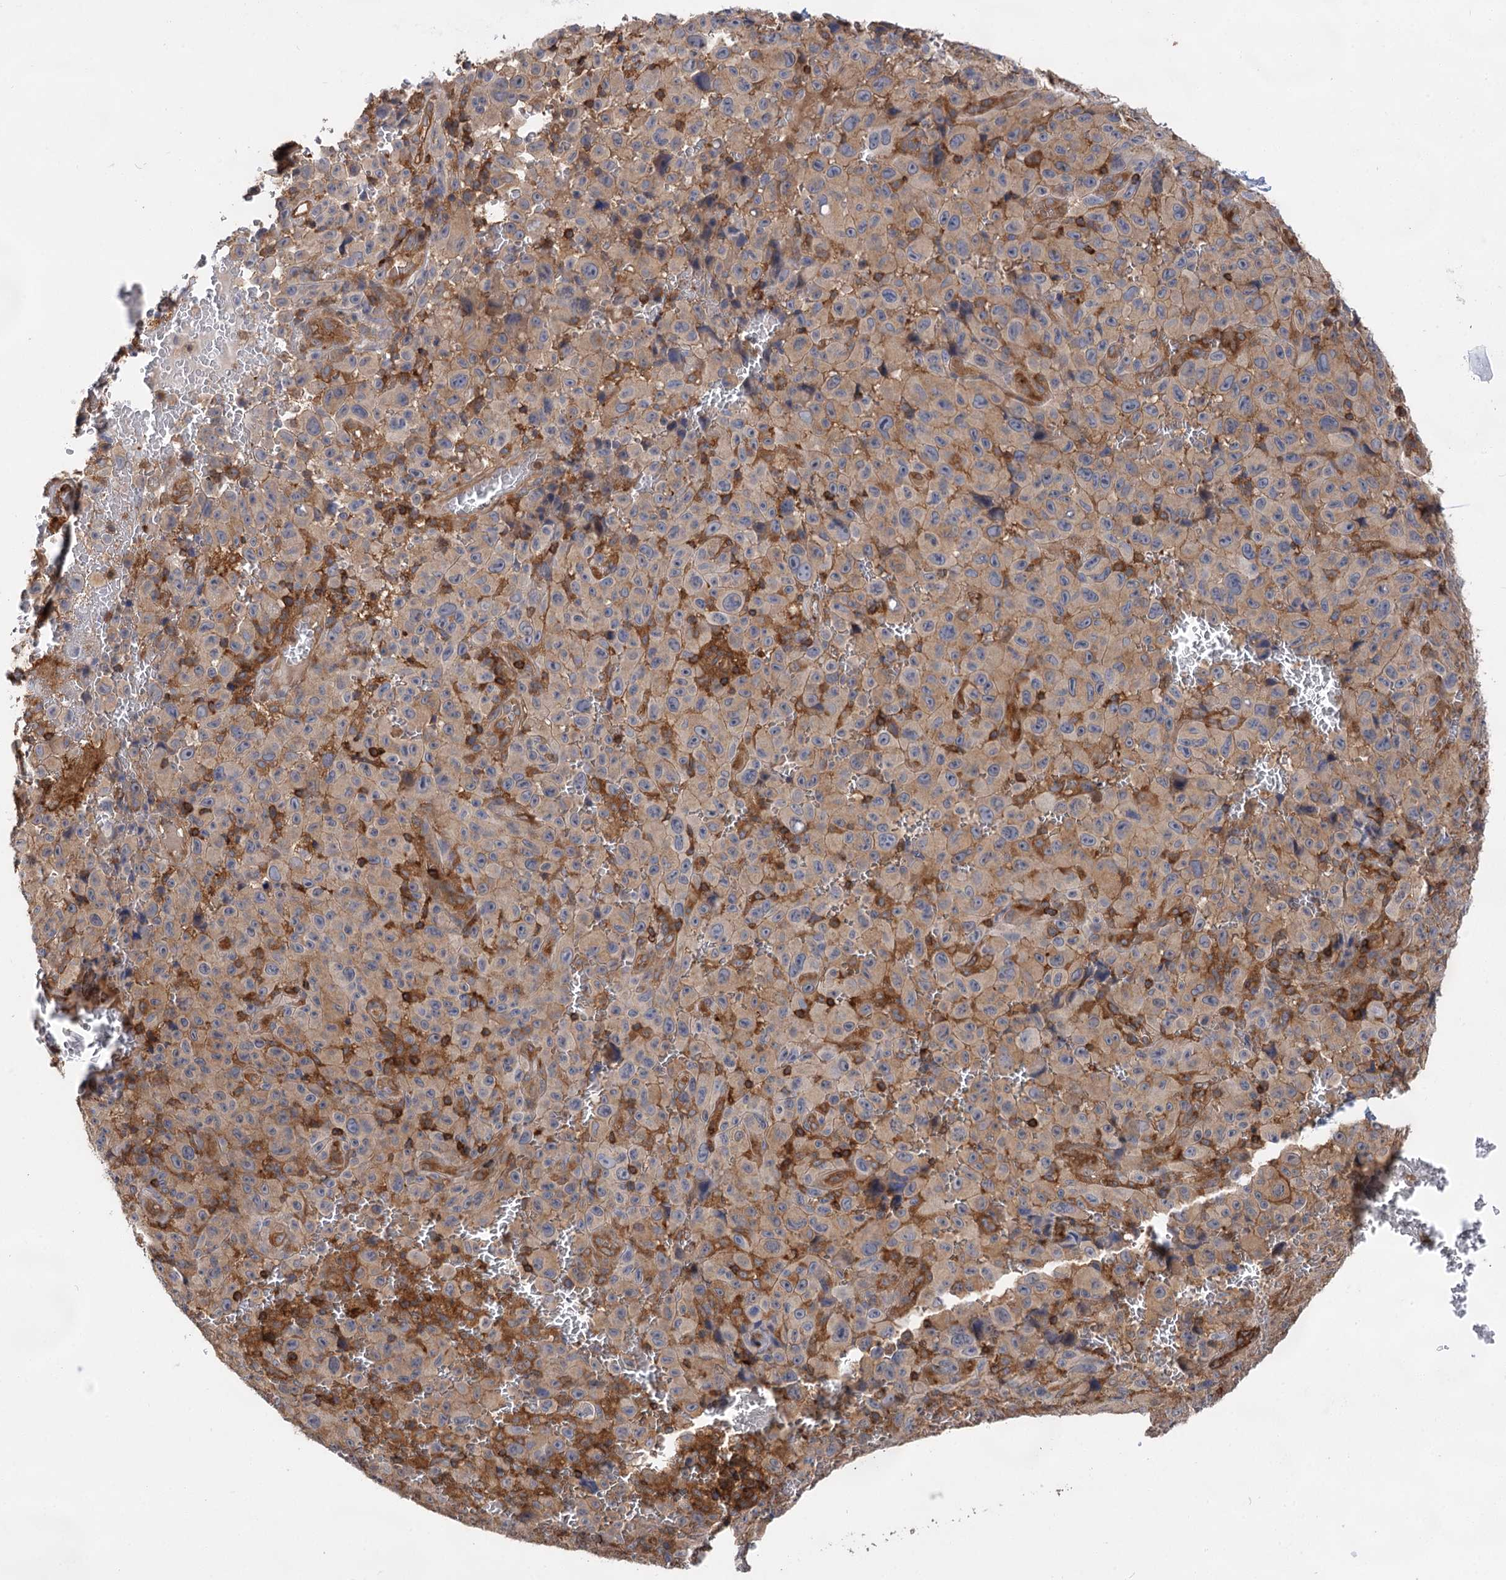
{"staining": {"intensity": "weak", "quantity": "<25%", "location": "cytoplasmic/membranous"}, "tissue": "melanoma", "cell_type": "Tumor cells", "image_type": "cancer", "snomed": [{"axis": "morphology", "description": "Malignant melanoma, NOS"}, {"axis": "topography", "description": "Skin"}], "caption": "Tumor cells show no significant protein expression in malignant melanoma.", "gene": "PACS1", "patient": {"sex": "female", "age": 82}}